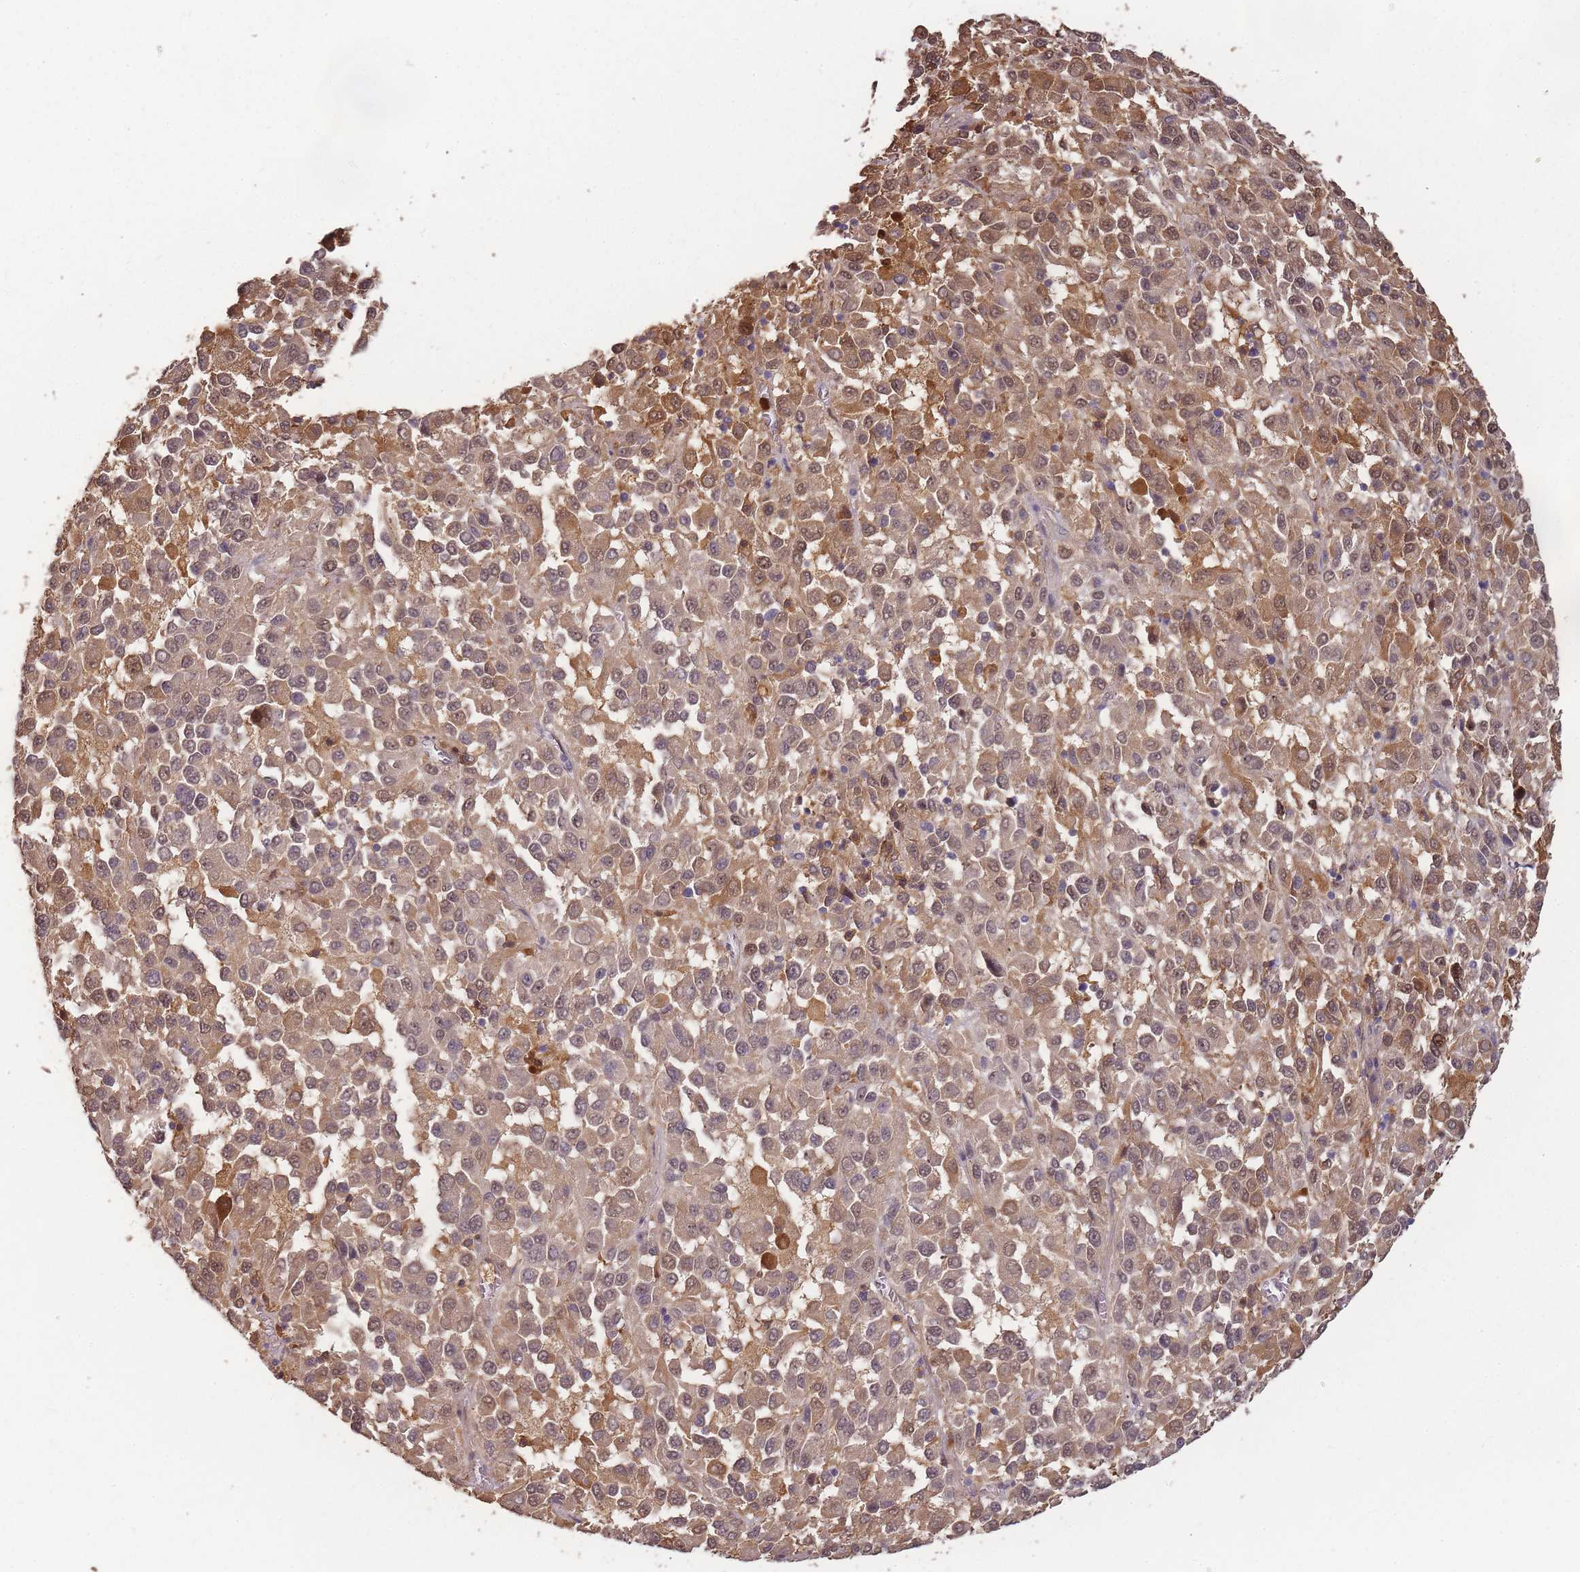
{"staining": {"intensity": "moderate", "quantity": ">75%", "location": "cytoplasmic/membranous,nuclear"}, "tissue": "melanoma", "cell_type": "Tumor cells", "image_type": "cancer", "snomed": [{"axis": "morphology", "description": "Malignant melanoma, Metastatic site"}, {"axis": "topography", "description": "Lung"}], "caption": "DAB (3,3'-diaminobenzidine) immunohistochemical staining of human malignant melanoma (metastatic site) demonstrates moderate cytoplasmic/membranous and nuclear protein expression in approximately >75% of tumor cells.", "gene": "CDKN2AIPNL", "patient": {"sex": "male", "age": 64}}